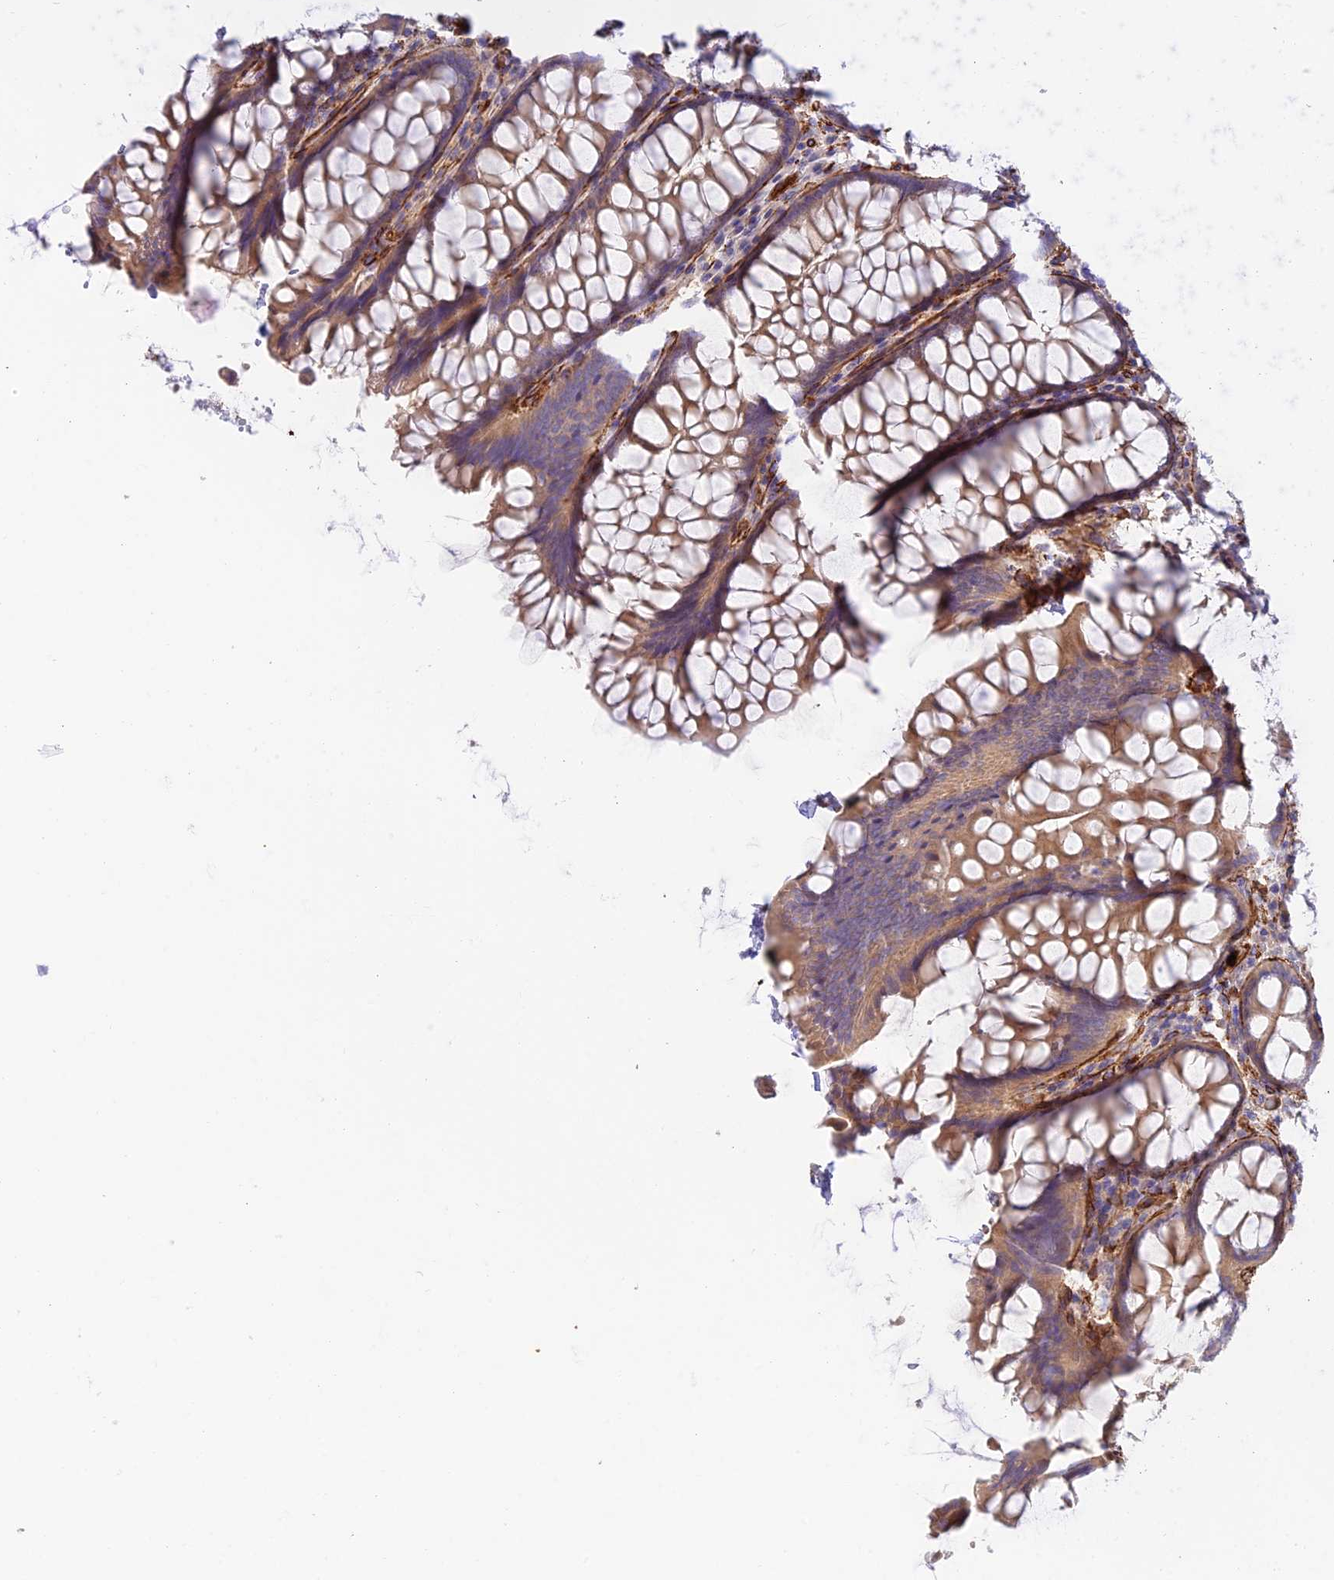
{"staining": {"intensity": "strong", "quantity": ">75%", "location": "cytoplasmic/membranous"}, "tissue": "colon", "cell_type": "Endothelial cells", "image_type": "normal", "snomed": [{"axis": "morphology", "description": "Normal tissue, NOS"}, {"axis": "topography", "description": "Colon"}], "caption": "Brown immunohistochemical staining in unremarkable colon displays strong cytoplasmic/membranous staining in about >75% of endothelial cells. The staining was performed using DAB, with brown indicating positive protein expression. Nuclei are stained blue with hematoxylin.", "gene": "MYO9A", "patient": {"sex": "female", "age": 79}}